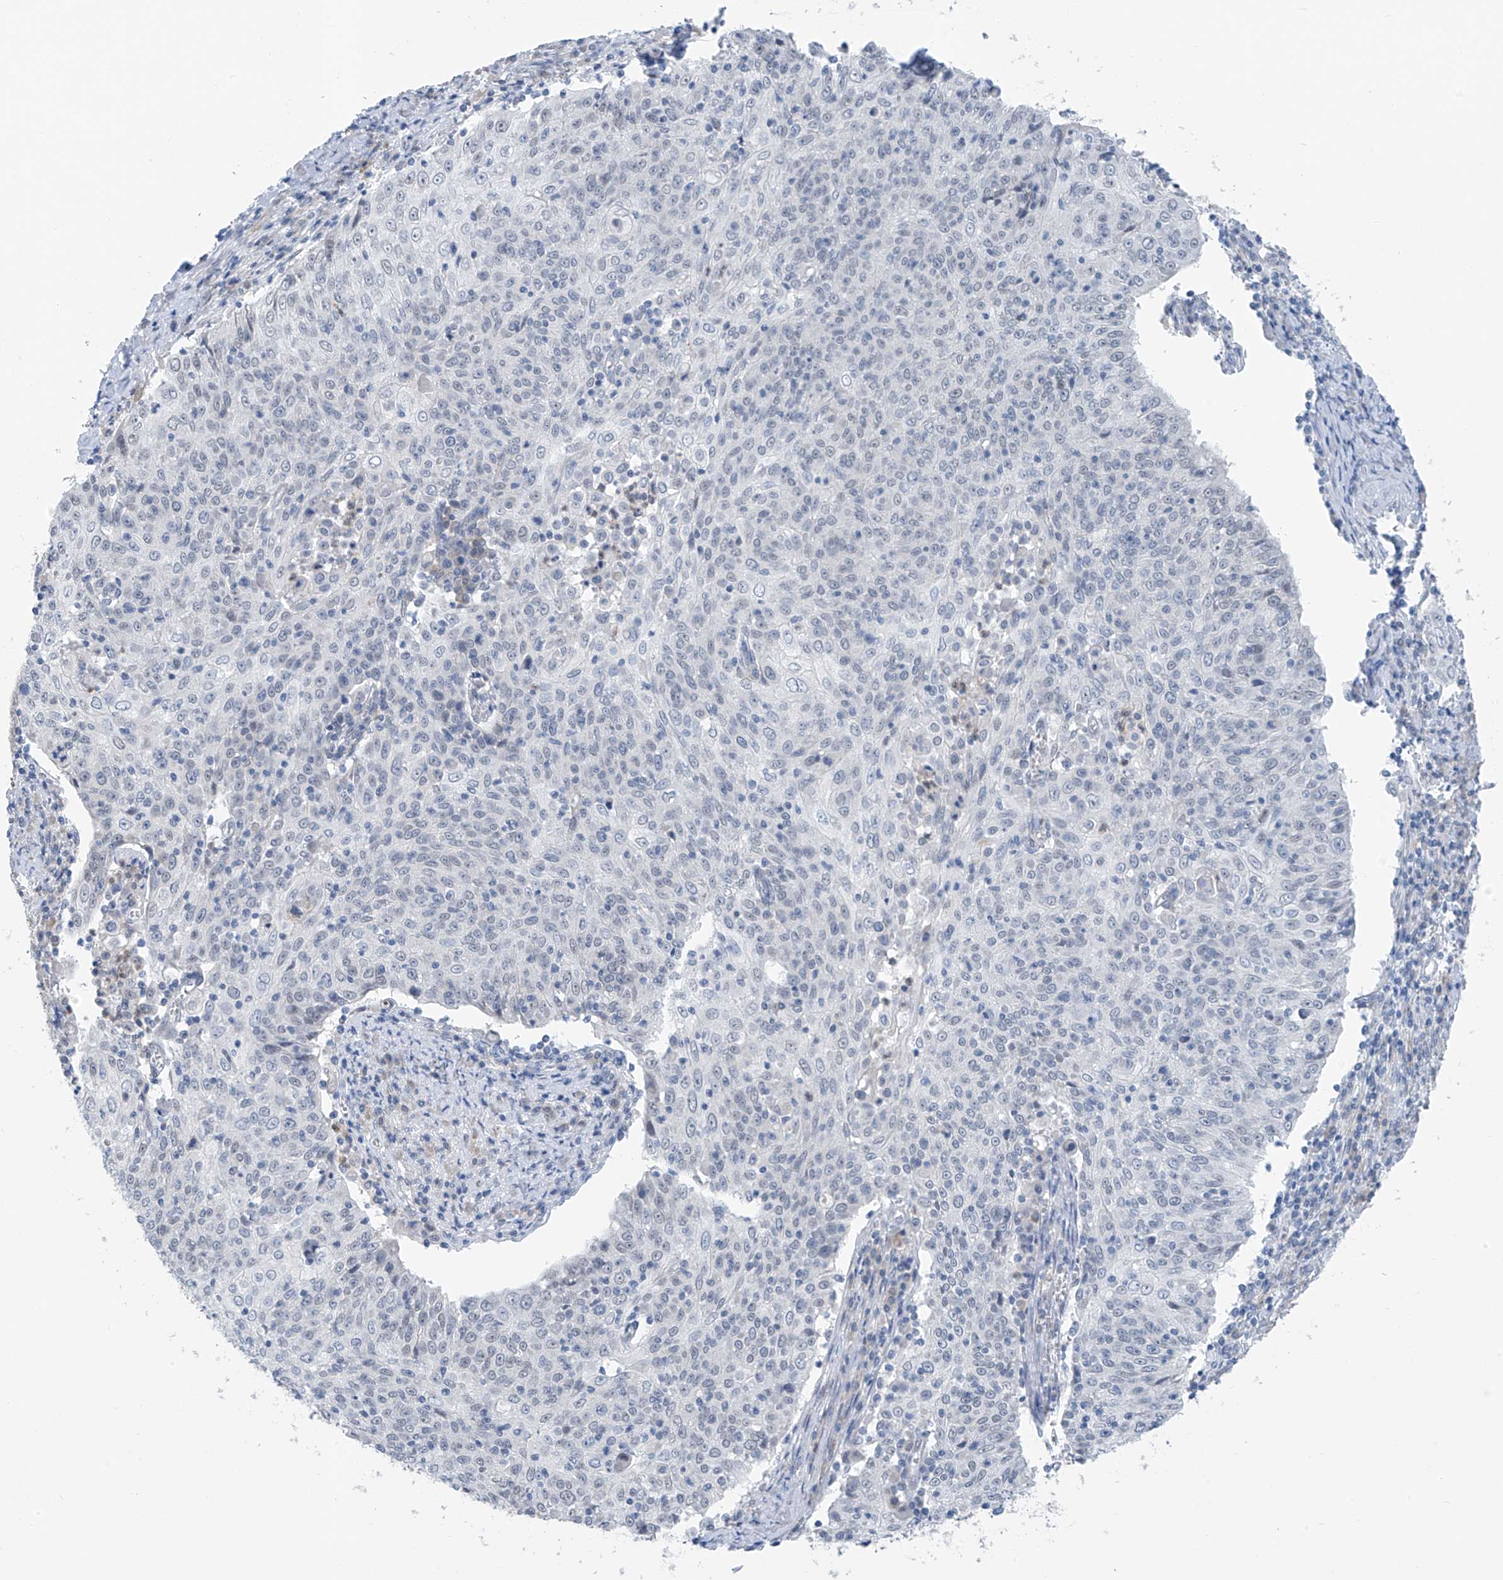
{"staining": {"intensity": "negative", "quantity": "none", "location": "none"}, "tissue": "cervical cancer", "cell_type": "Tumor cells", "image_type": "cancer", "snomed": [{"axis": "morphology", "description": "Squamous cell carcinoma, NOS"}, {"axis": "topography", "description": "Cervix"}], "caption": "Tumor cells show no significant protein positivity in cervical cancer.", "gene": "CYP4V2", "patient": {"sex": "female", "age": 48}}